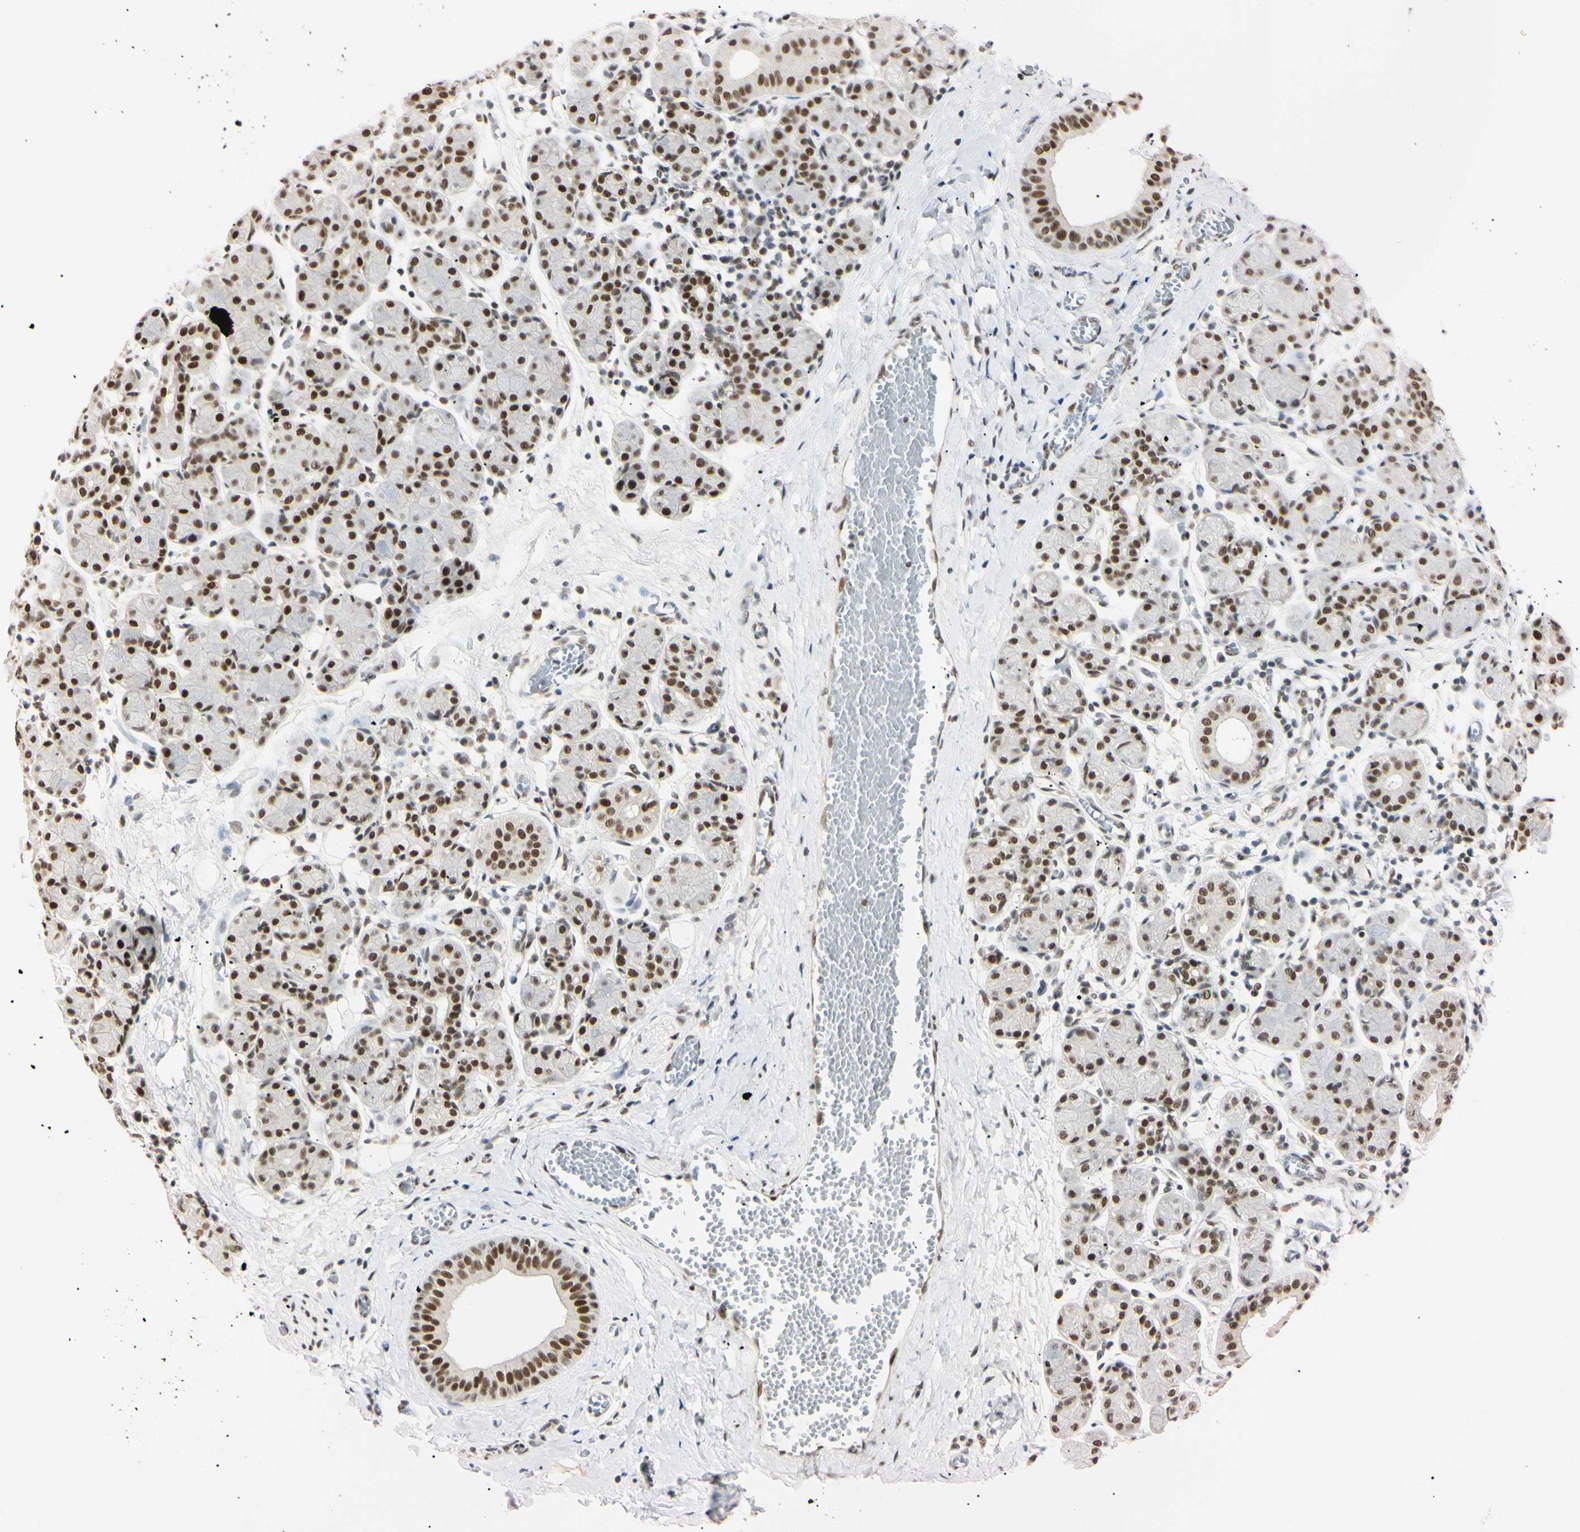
{"staining": {"intensity": "strong", "quantity": ">75%", "location": "nuclear"}, "tissue": "salivary gland", "cell_type": "Glandular cells", "image_type": "normal", "snomed": [{"axis": "morphology", "description": "Normal tissue, NOS"}, {"axis": "morphology", "description": "Inflammation, NOS"}, {"axis": "topography", "description": "Lymph node"}, {"axis": "topography", "description": "Salivary gland"}], "caption": "IHC image of normal human salivary gland stained for a protein (brown), which demonstrates high levels of strong nuclear expression in approximately >75% of glandular cells.", "gene": "ZNF134", "patient": {"sex": "male", "age": 3}}